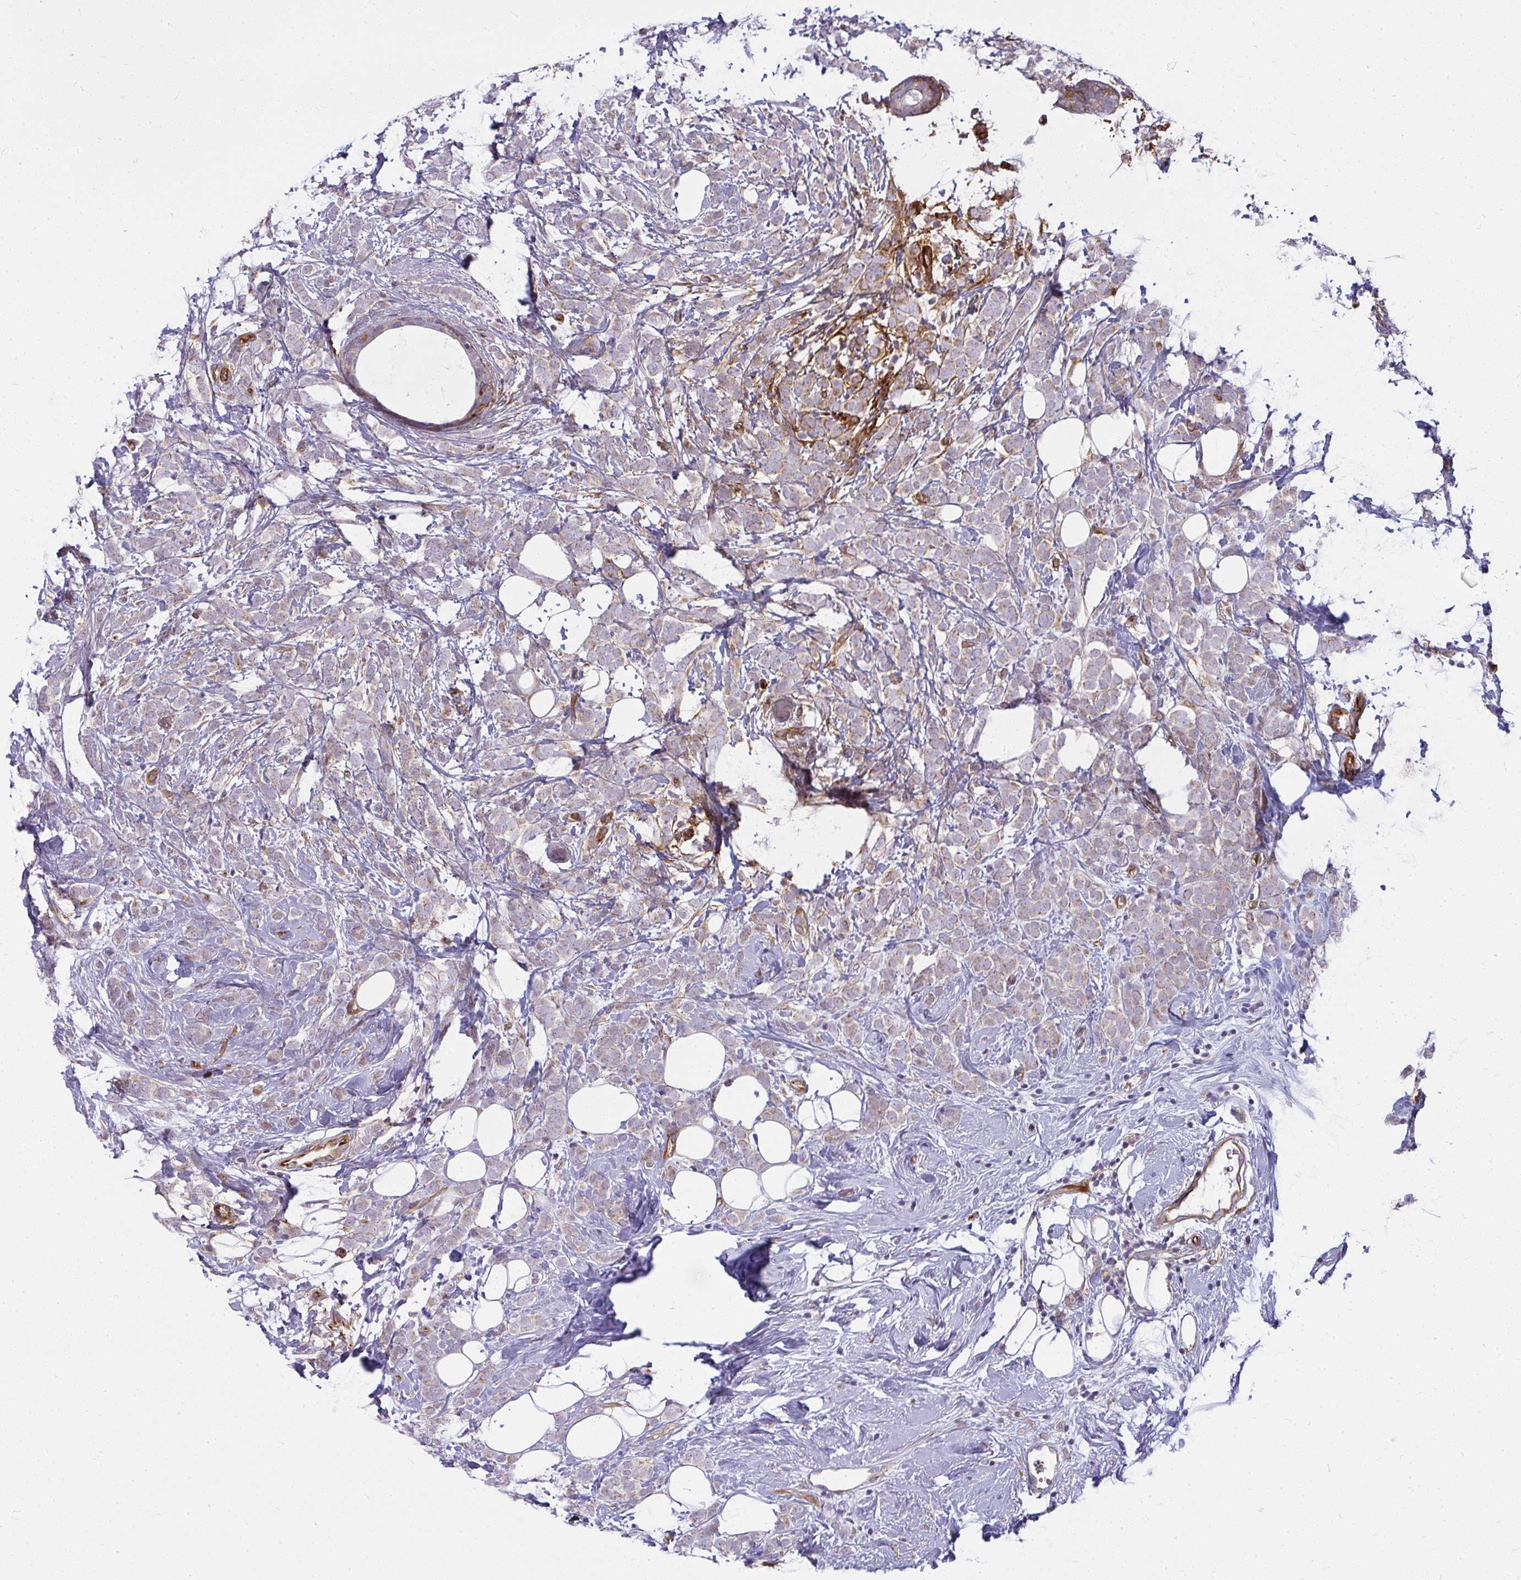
{"staining": {"intensity": "negative", "quantity": "none", "location": "none"}, "tissue": "breast cancer", "cell_type": "Tumor cells", "image_type": "cancer", "snomed": [{"axis": "morphology", "description": "Lobular carcinoma"}, {"axis": "topography", "description": "Breast"}], "caption": "Breast cancer was stained to show a protein in brown. There is no significant expression in tumor cells.", "gene": "IFIT3", "patient": {"sex": "female", "age": 49}}